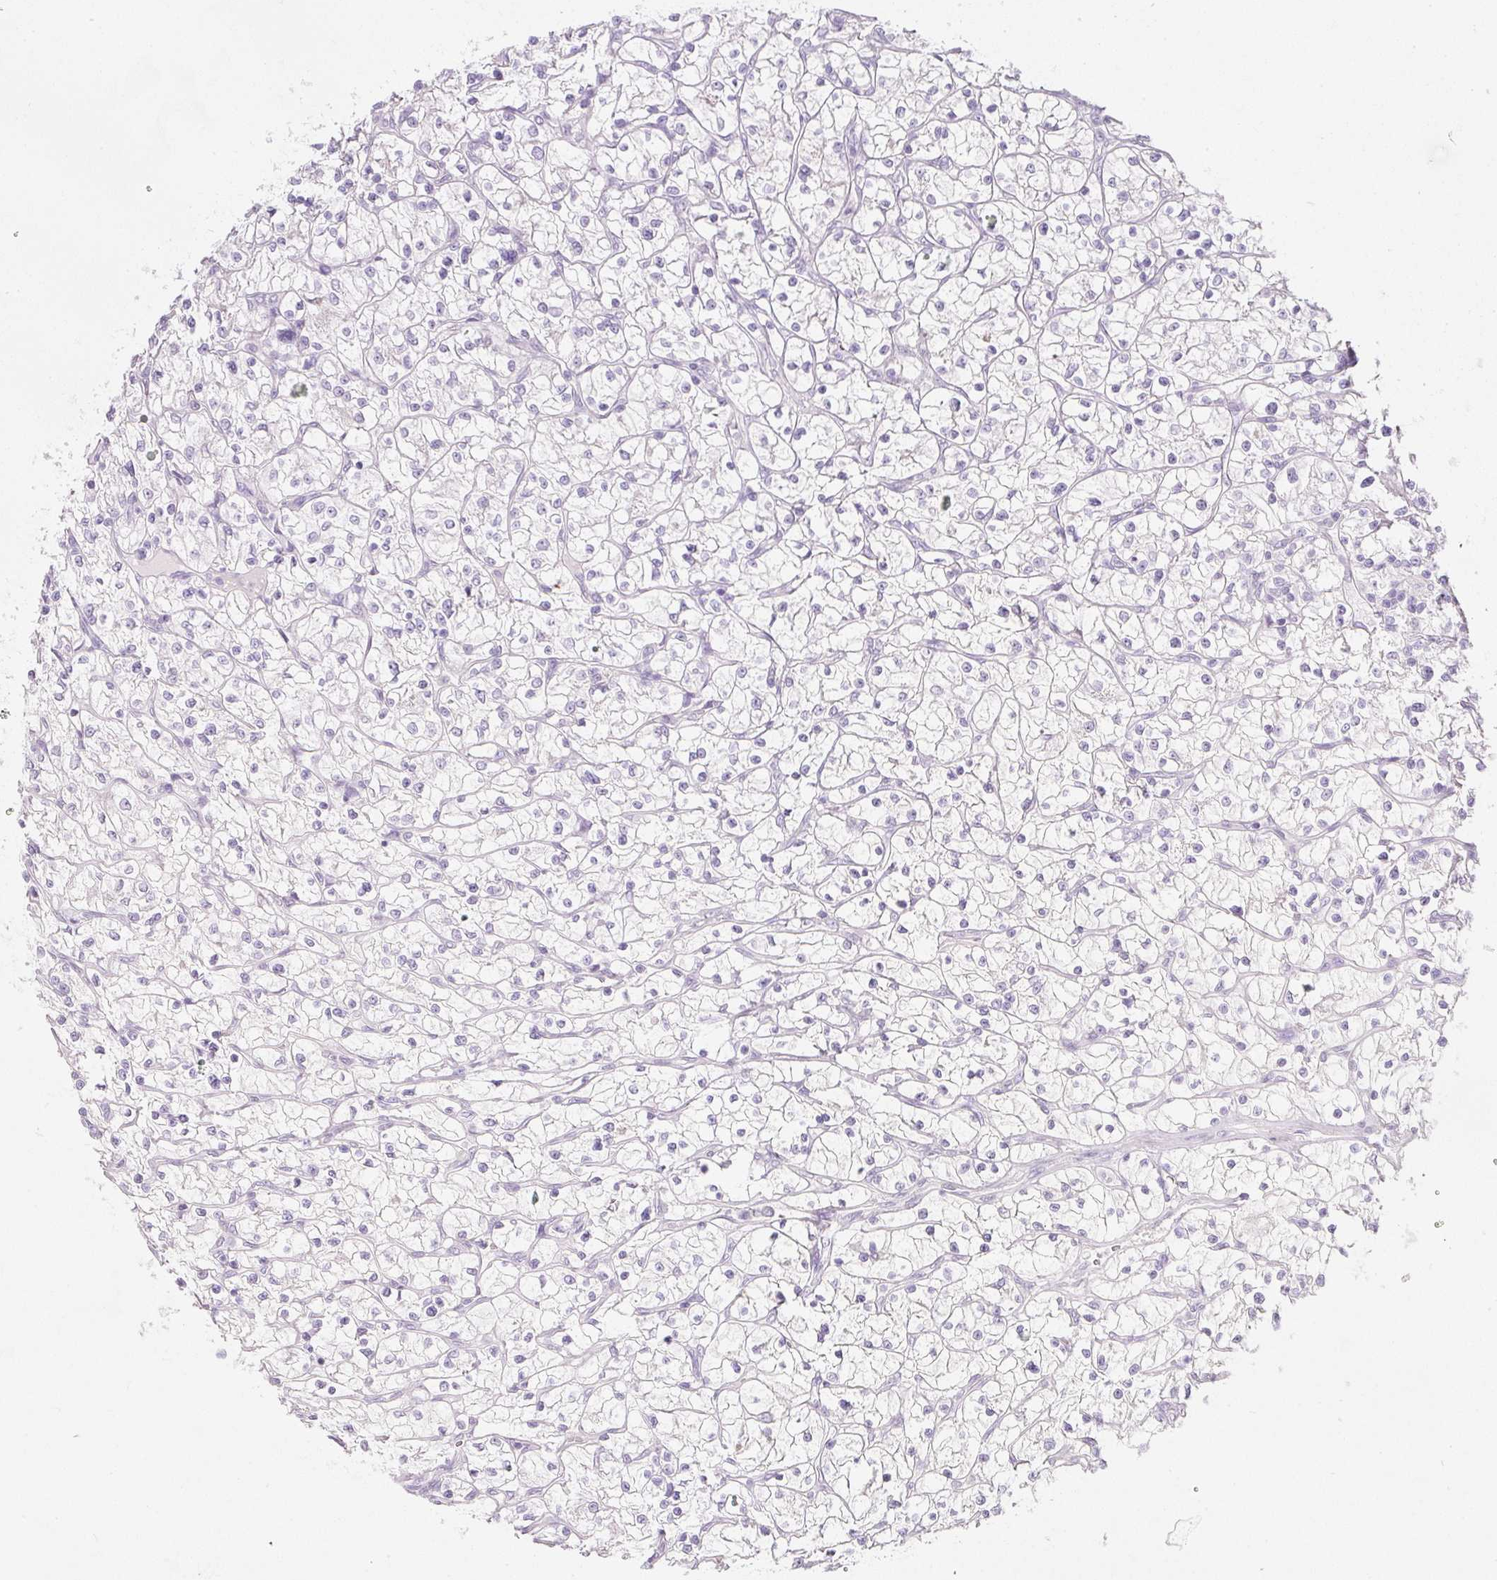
{"staining": {"intensity": "negative", "quantity": "none", "location": "none"}, "tissue": "renal cancer", "cell_type": "Tumor cells", "image_type": "cancer", "snomed": [{"axis": "morphology", "description": "Adenocarcinoma, NOS"}, {"axis": "topography", "description": "Kidney"}], "caption": "Tumor cells are negative for brown protein staining in renal cancer (adenocarcinoma).", "gene": "SLC2A2", "patient": {"sex": "female", "age": 64}}